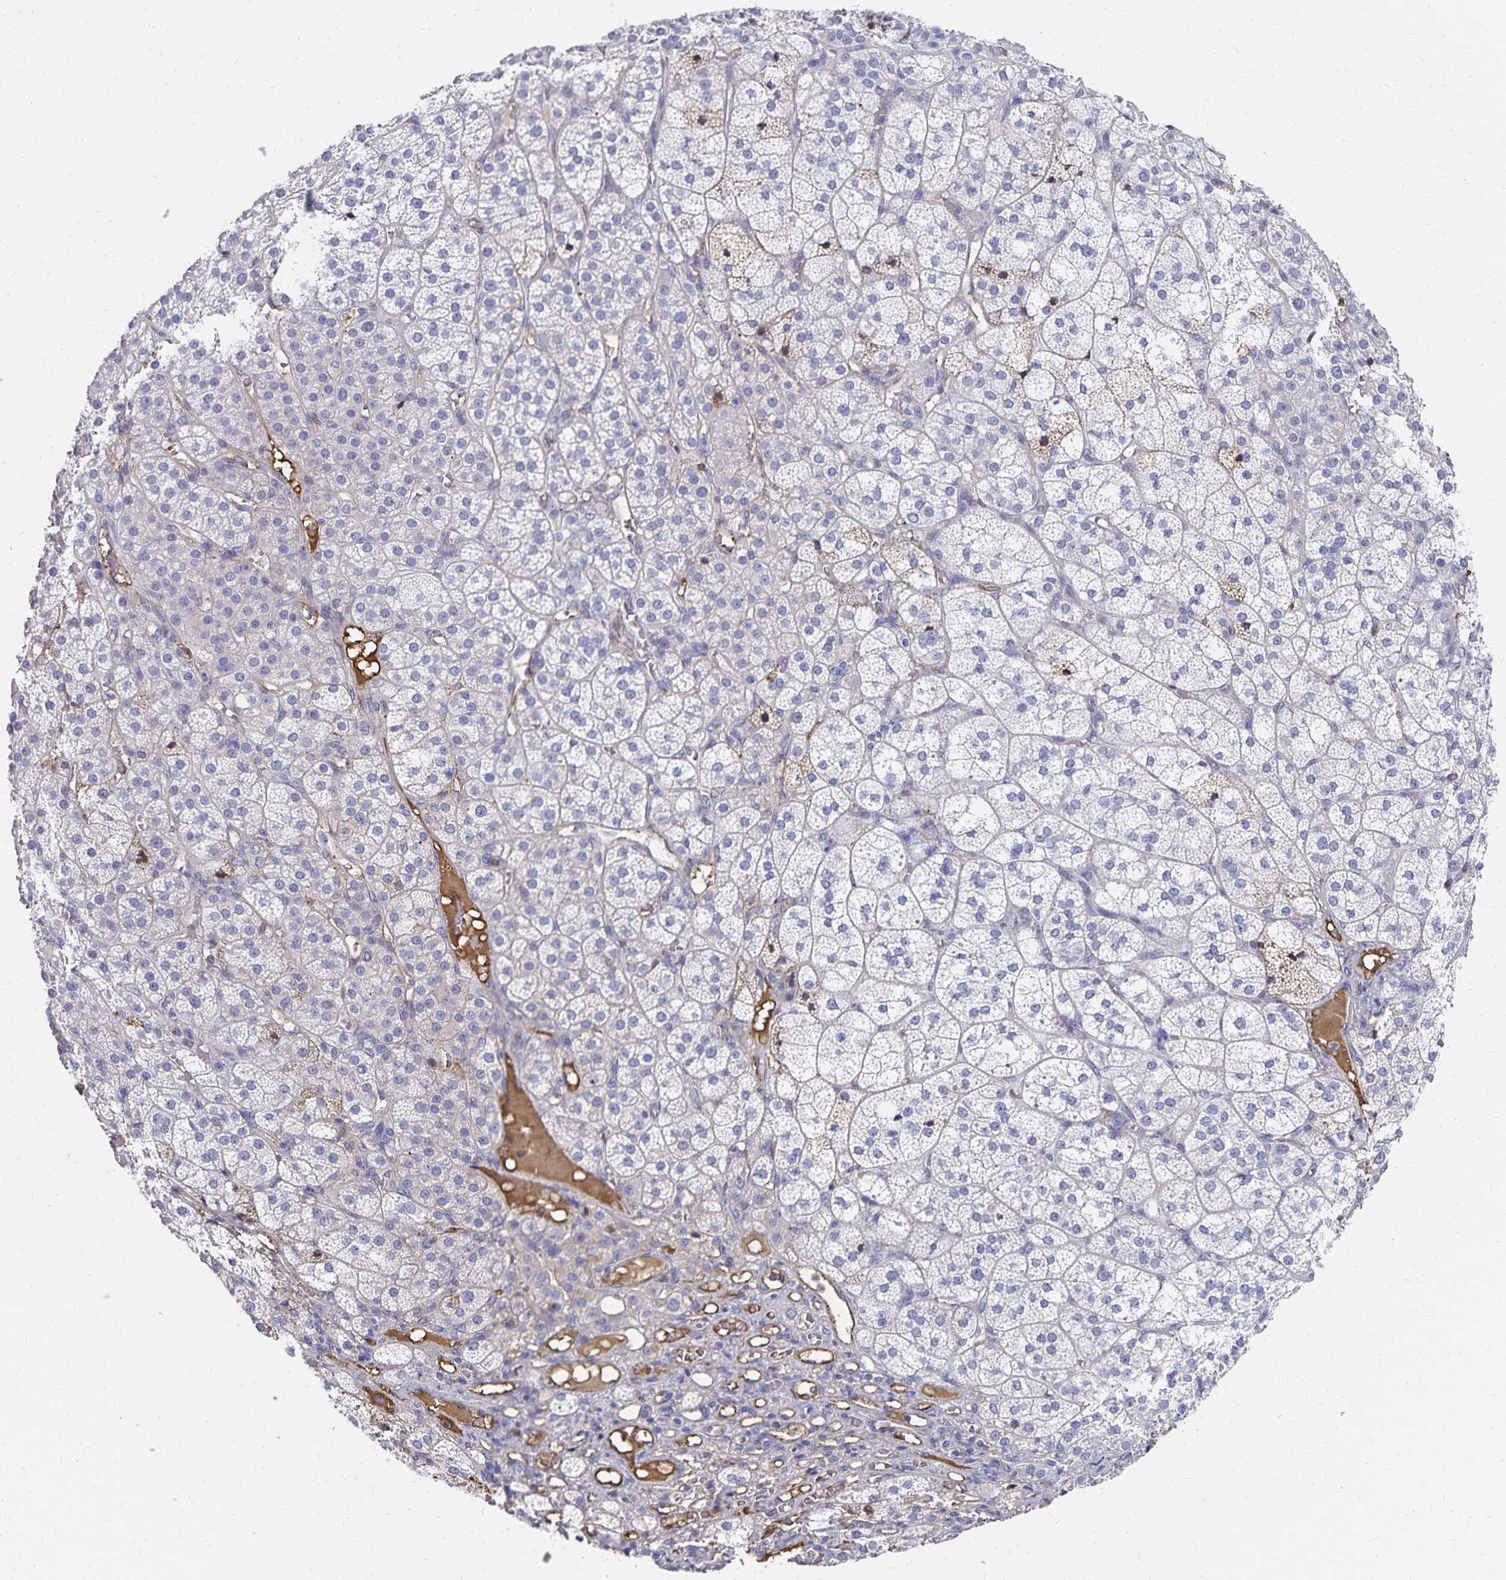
{"staining": {"intensity": "negative", "quantity": "none", "location": "none"}, "tissue": "adrenal gland", "cell_type": "Glandular cells", "image_type": "normal", "snomed": [{"axis": "morphology", "description": "Normal tissue, NOS"}, {"axis": "topography", "description": "Adrenal gland"}], "caption": "A high-resolution image shows IHC staining of unremarkable adrenal gland, which shows no significant expression in glandular cells.", "gene": "KISS1", "patient": {"sex": "female", "age": 60}}